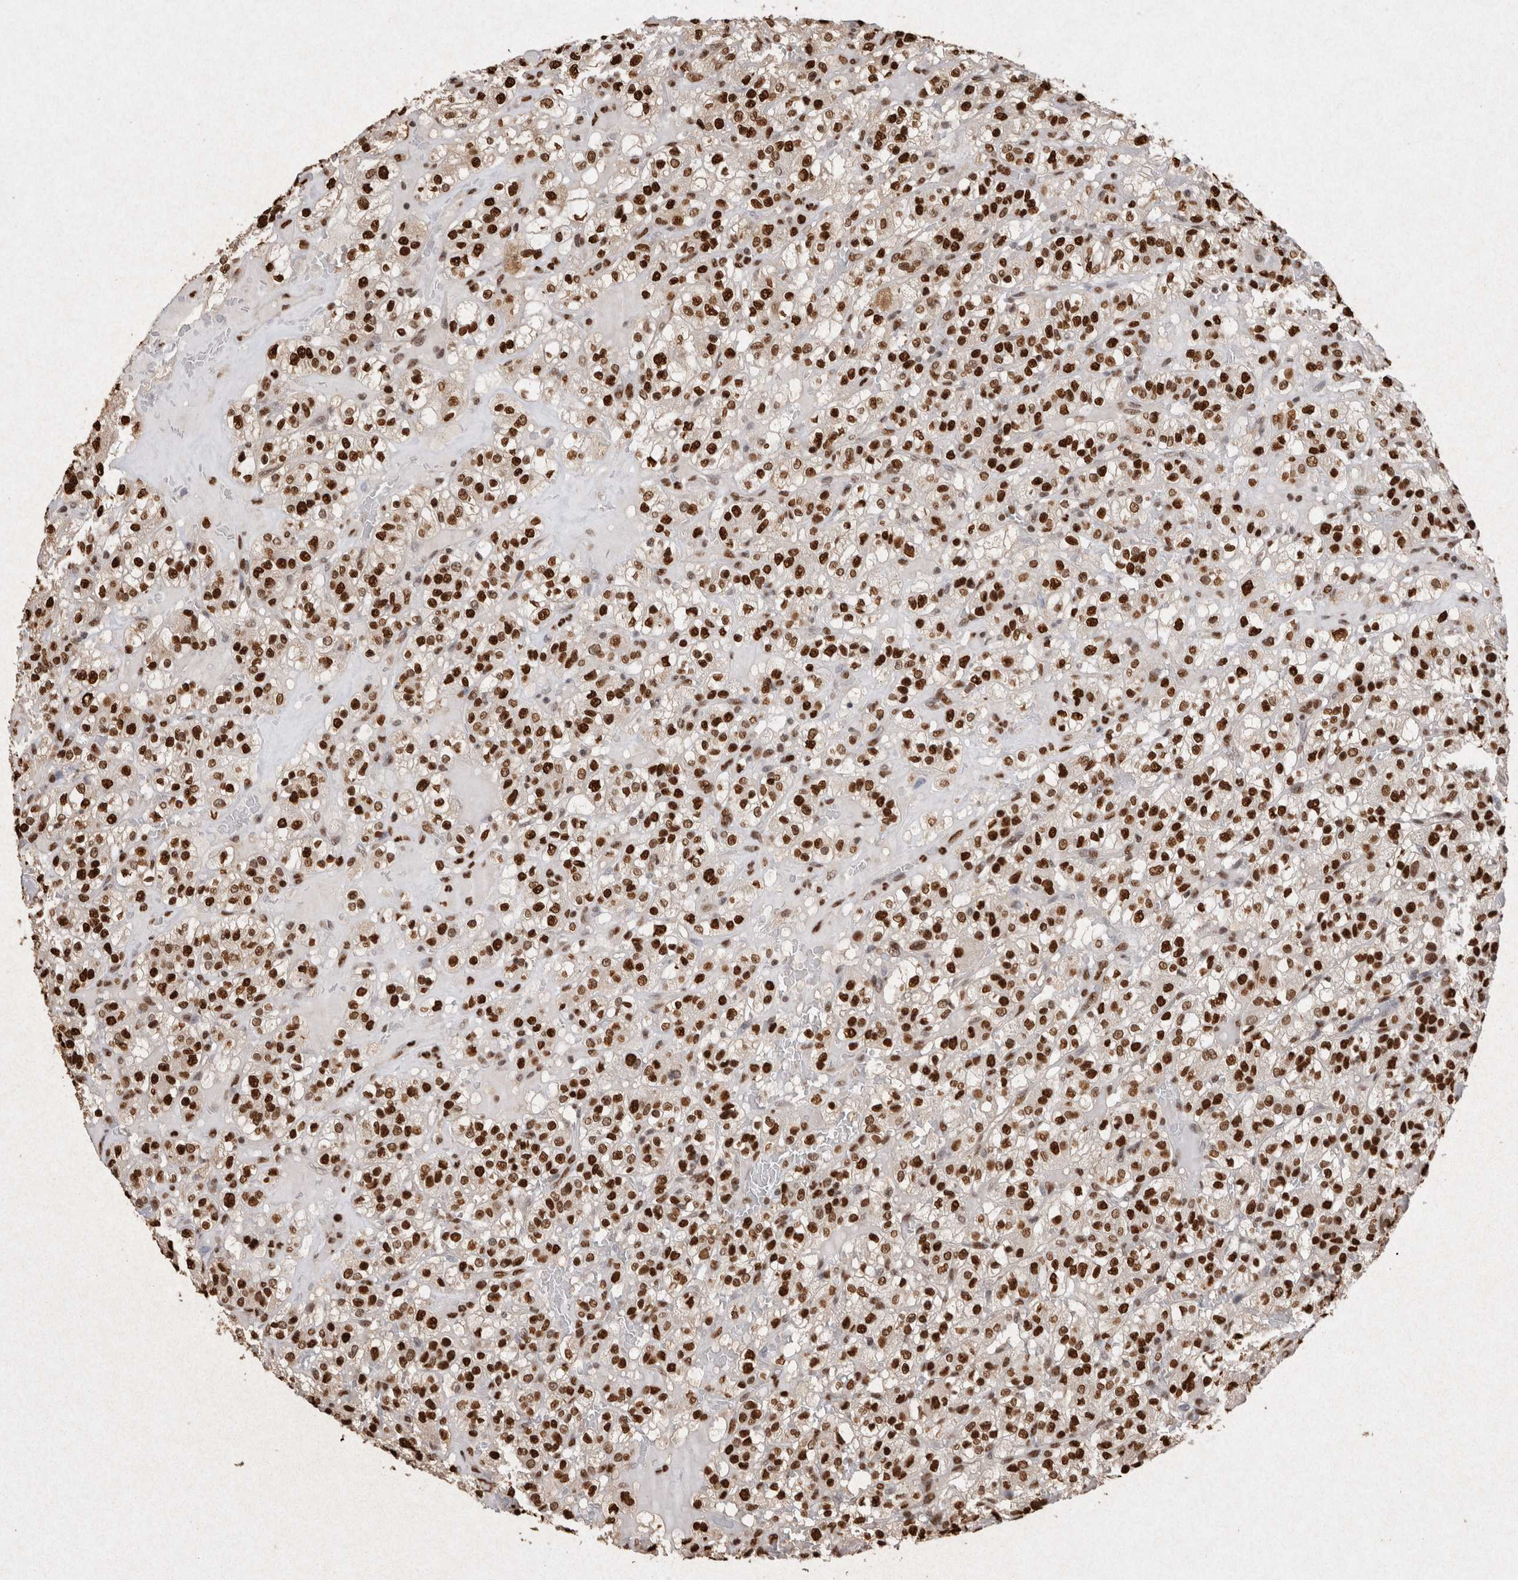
{"staining": {"intensity": "strong", "quantity": ">75%", "location": "nuclear"}, "tissue": "renal cancer", "cell_type": "Tumor cells", "image_type": "cancer", "snomed": [{"axis": "morphology", "description": "Normal tissue, NOS"}, {"axis": "morphology", "description": "Adenocarcinoma, NOS"}, {"axis": "topography", "description": "Kidney"}], "caption": "This histopathology image displays renal adenocarcinoma stained with IHC to label a protein in brown. The nuclear of tumor cells show strong positivity for the protein. Nuclei are counter-stained blue.", "gene": "HDGF", "patient": {"sex": "female", "age": 72}}